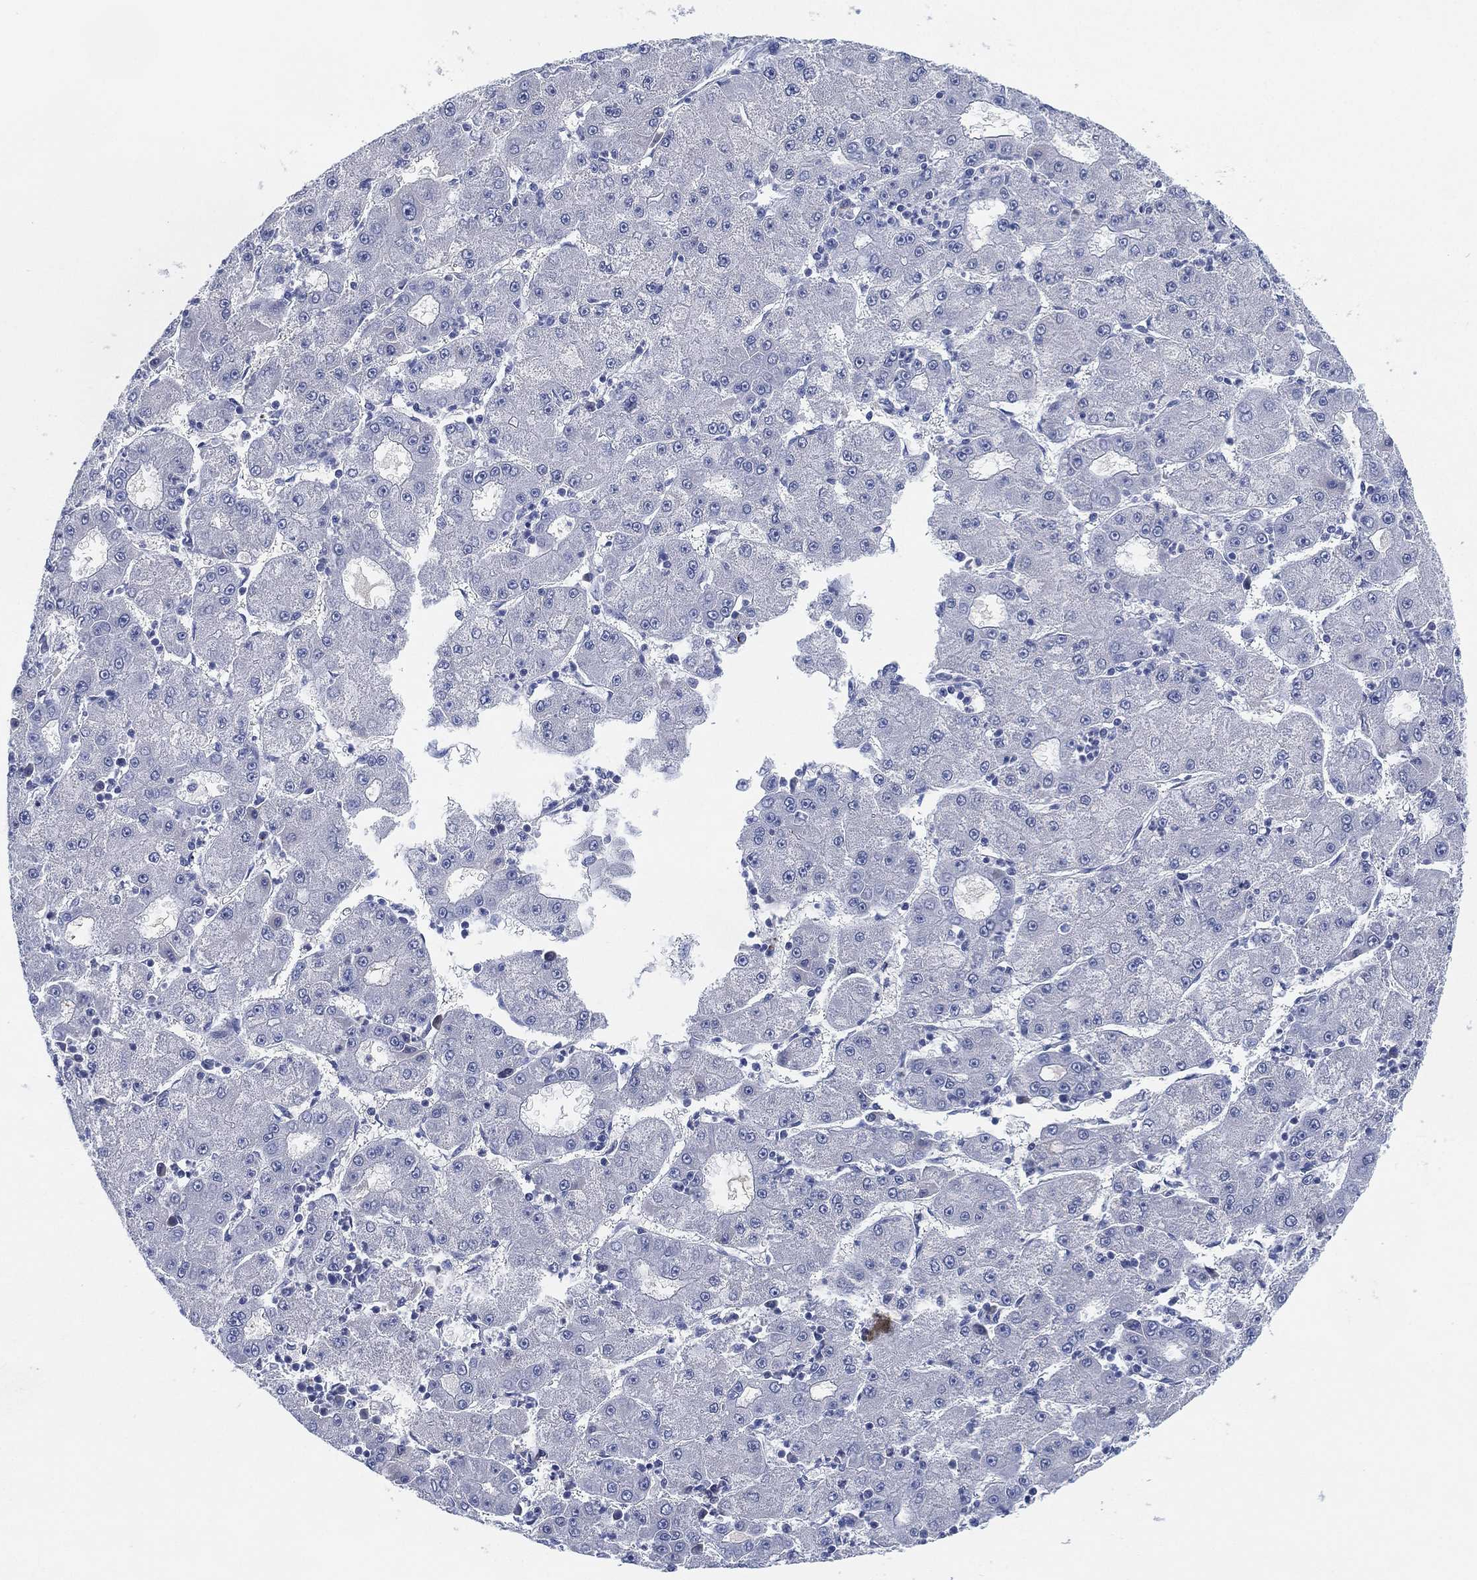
{"staining": {"intensity": "negative", "quantity": "none", "location": "none"}, "tissue": "liver cancer", "cell_type": "Tumor cells", "image_type": "cancer", "snomed": [{"axis": "morphology", "description": "Carcinoma, Hepatocellular, NOS"}, {"axis": "topography", "description": "Liver"}], "caption": "Tumor cells show no significant protein positivity in liver cancer (hepatocellular carcinoma). (Stains: DAB (3,3'-diaminobenzidine) immunohistochemistry (IHC) with hematoxylin counter stain, Microscopy: brightfield microscopy at high magnification).", "gene": "ADAD2", "patient": {"sex": "male", "age": 73}}